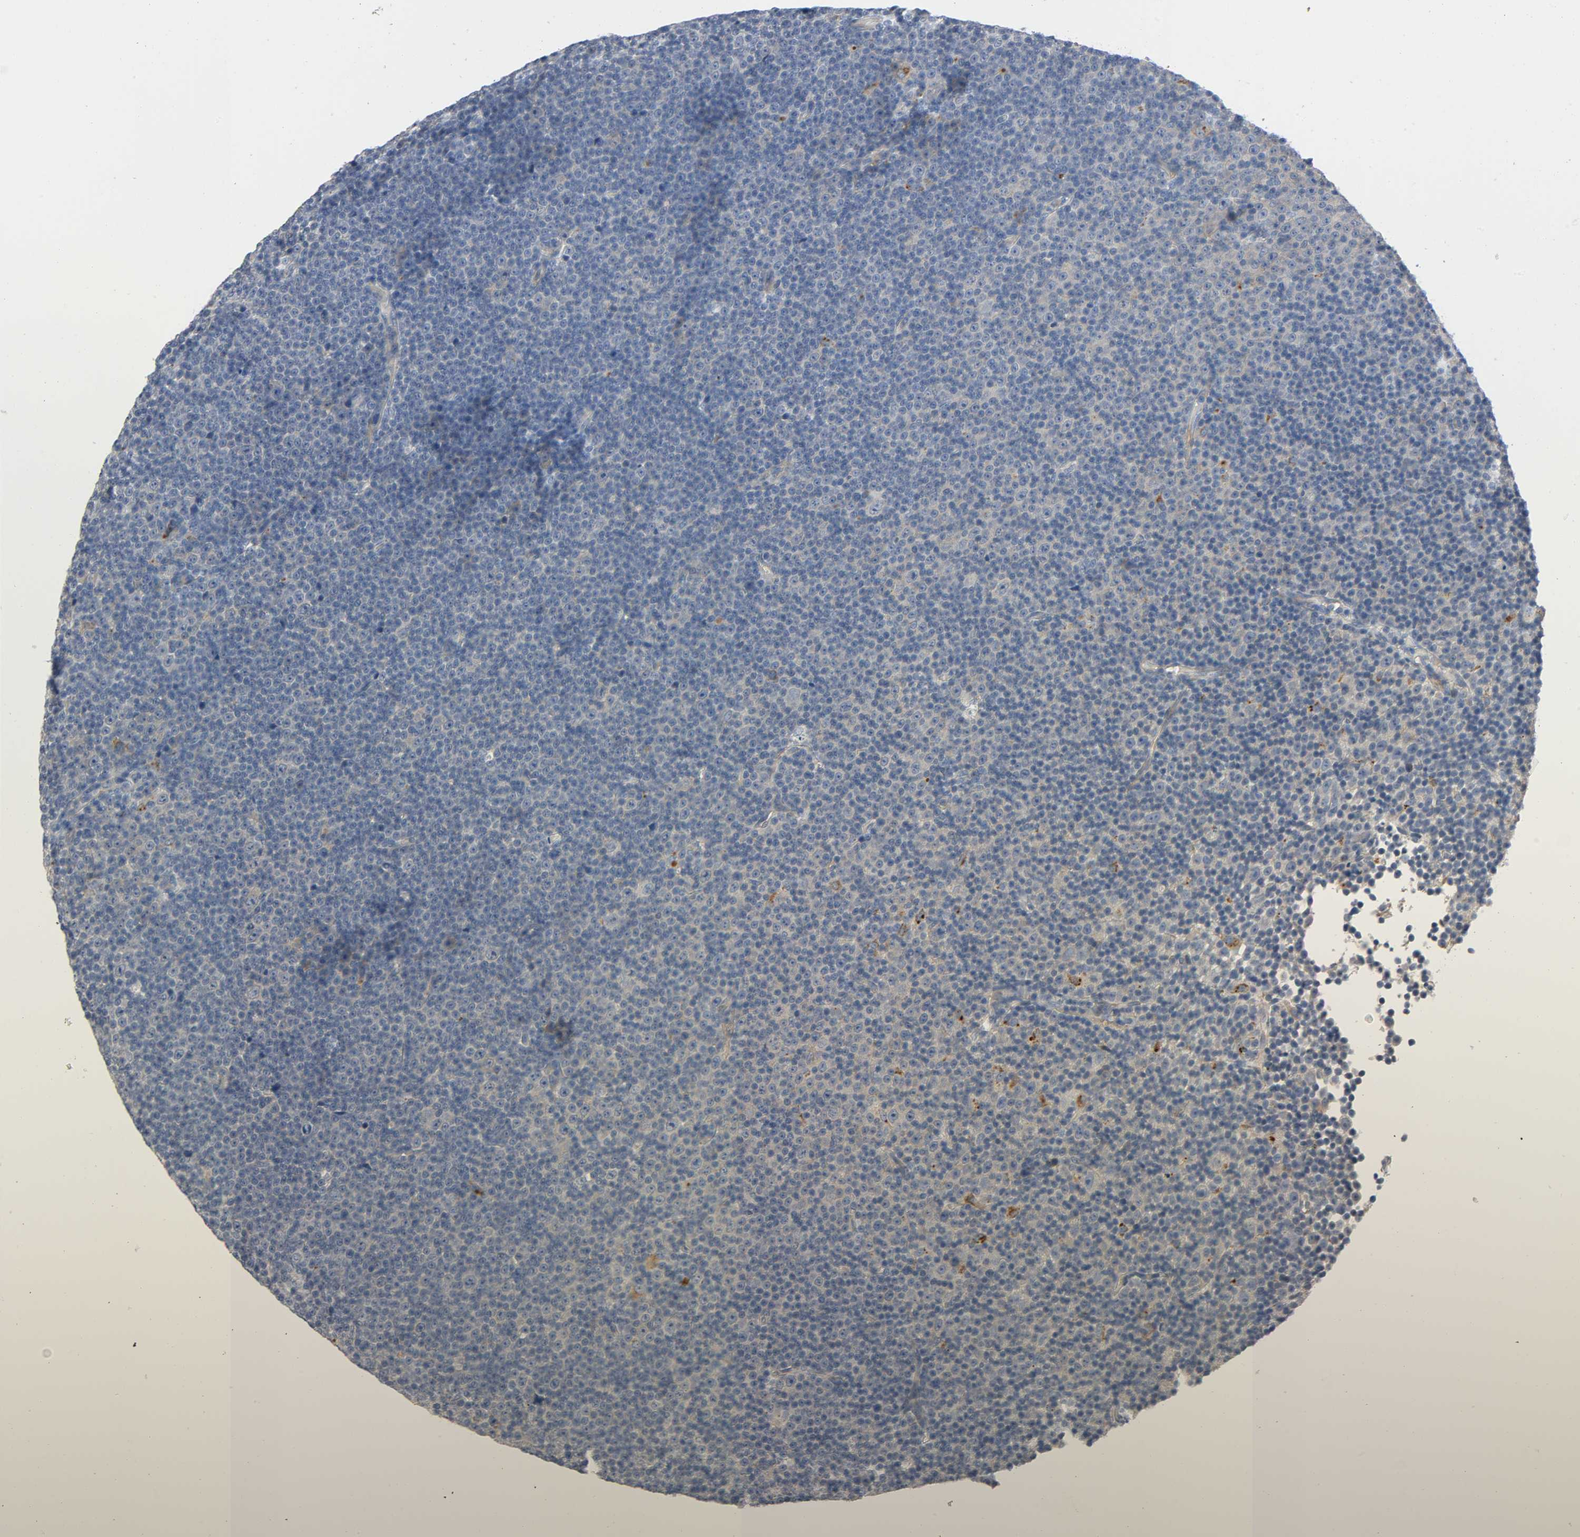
{"staining": {"intensity": "weak", "quantity": "25%-75%", "location": "cytoplasmic/membranous"}, "tissue": "lymphoma", "cell_type": "Tumor cells", "image_type": "cancer", "snomed": [{"axis": "morphology", "description": "Malignant lymphoma, non-Hodgkin's type, Low grade"}, {"axis": "topography", "description": "Lymph node"}], "caption": "The histopathology image exhibits staining of malignant lymphoma, non-Hodgkin's type (low-grade), revealing weak cytoplasmic/membranous protein staining (brown color) within tumor cells.", "gene": "ARPC1A", "patient": {"sex": "female", "age": 67}}